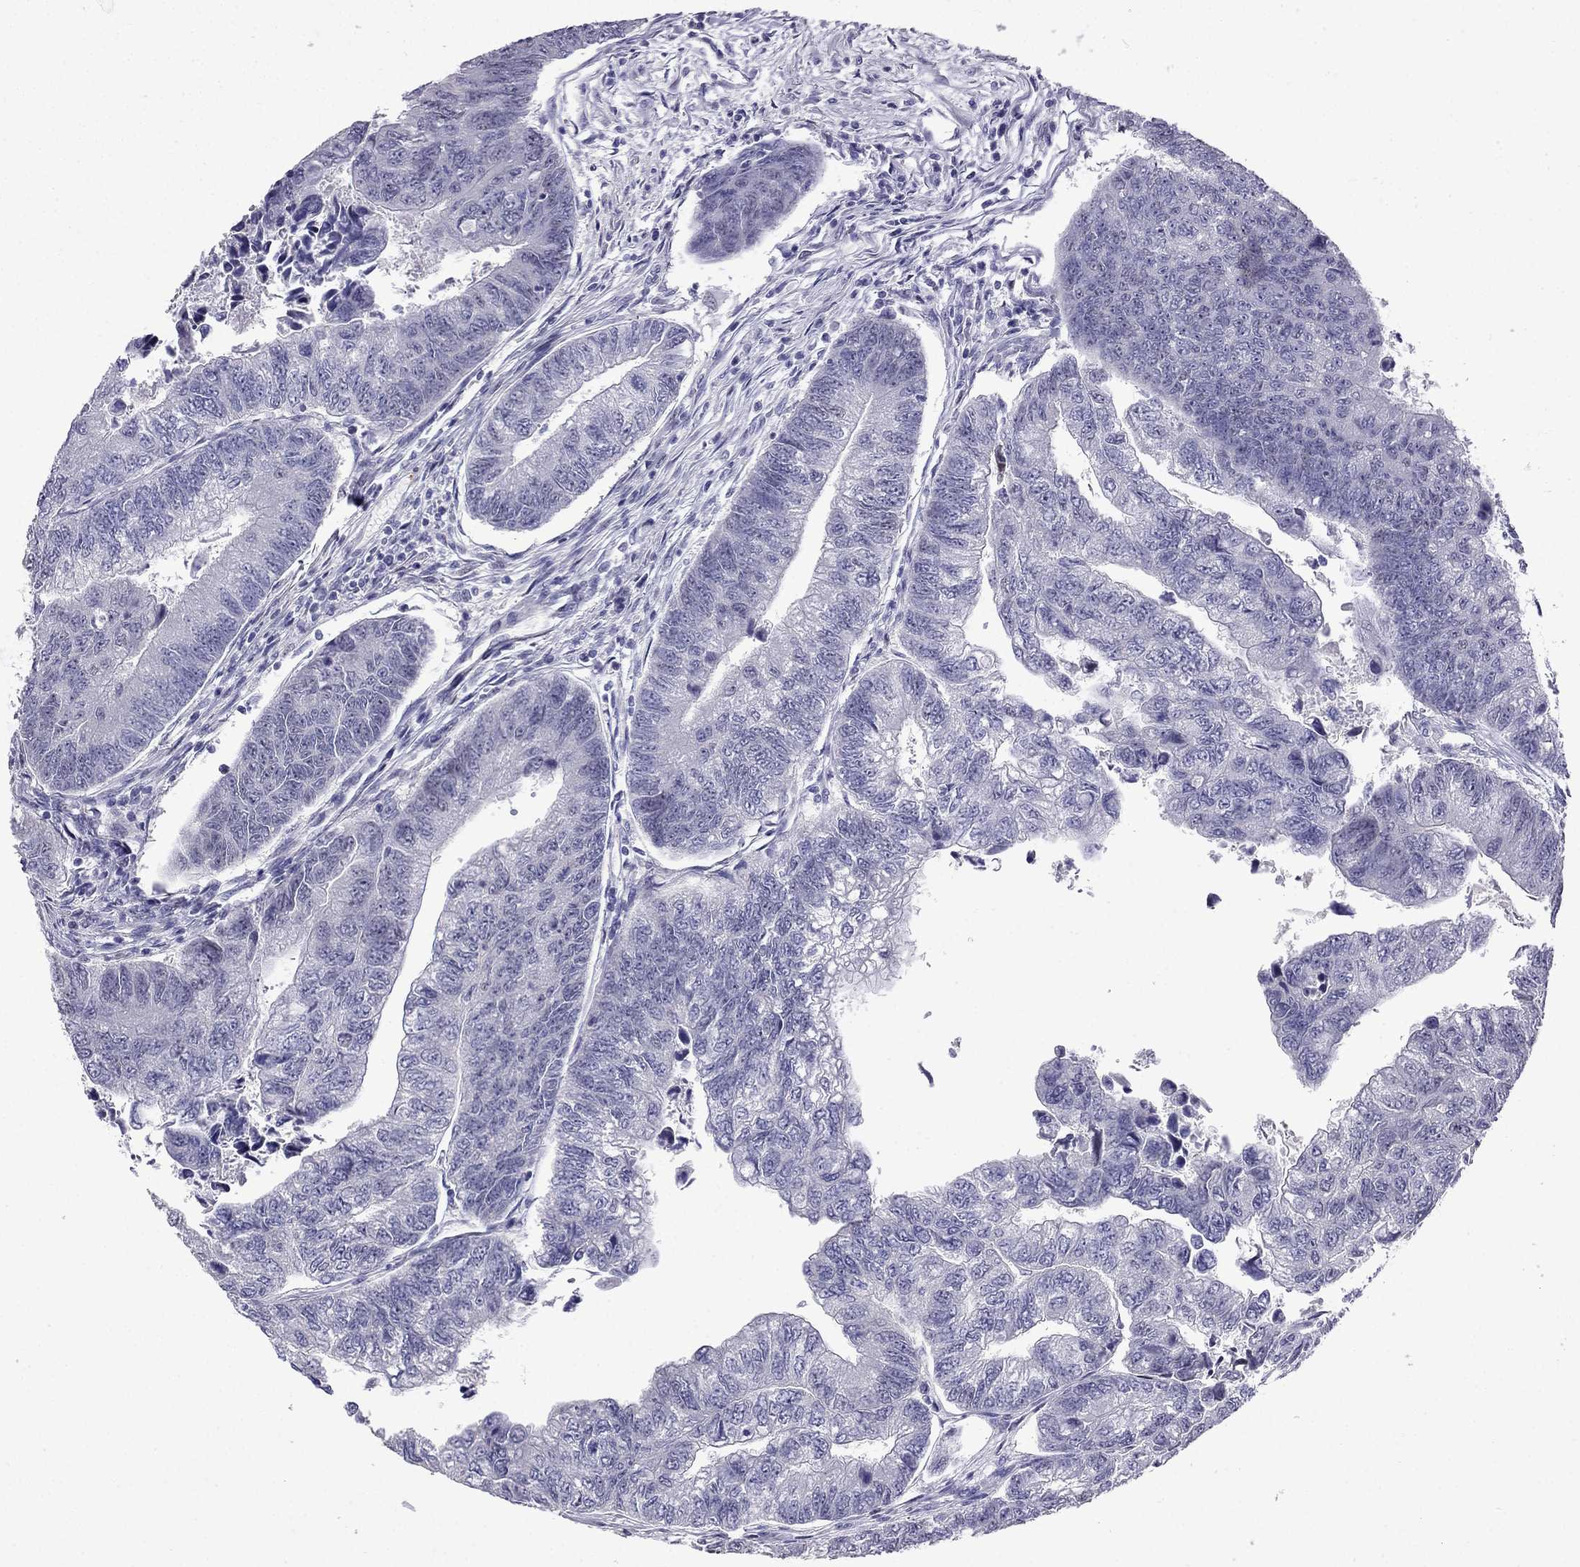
{"staining": {"intensity": "negative", "quantity": "none", "location": "none"}, "tissue": "colorectal cancer", "cell_type": "Tumor cells", "image_type": "cancer", "snomed": [{"axis": "morphology", "description": "Adenocarcinoma, NOS"}, {"axis": "topography", "description": "Colon"}], "caption": "DAB (3,3'-diaminobenzidine) immunohistochemical staining of human colorectal adenocarcinoma shows no significant expression in tumor cells.", "gene": "UHRF1", "patient": {"sex": "female", "age": 65}}